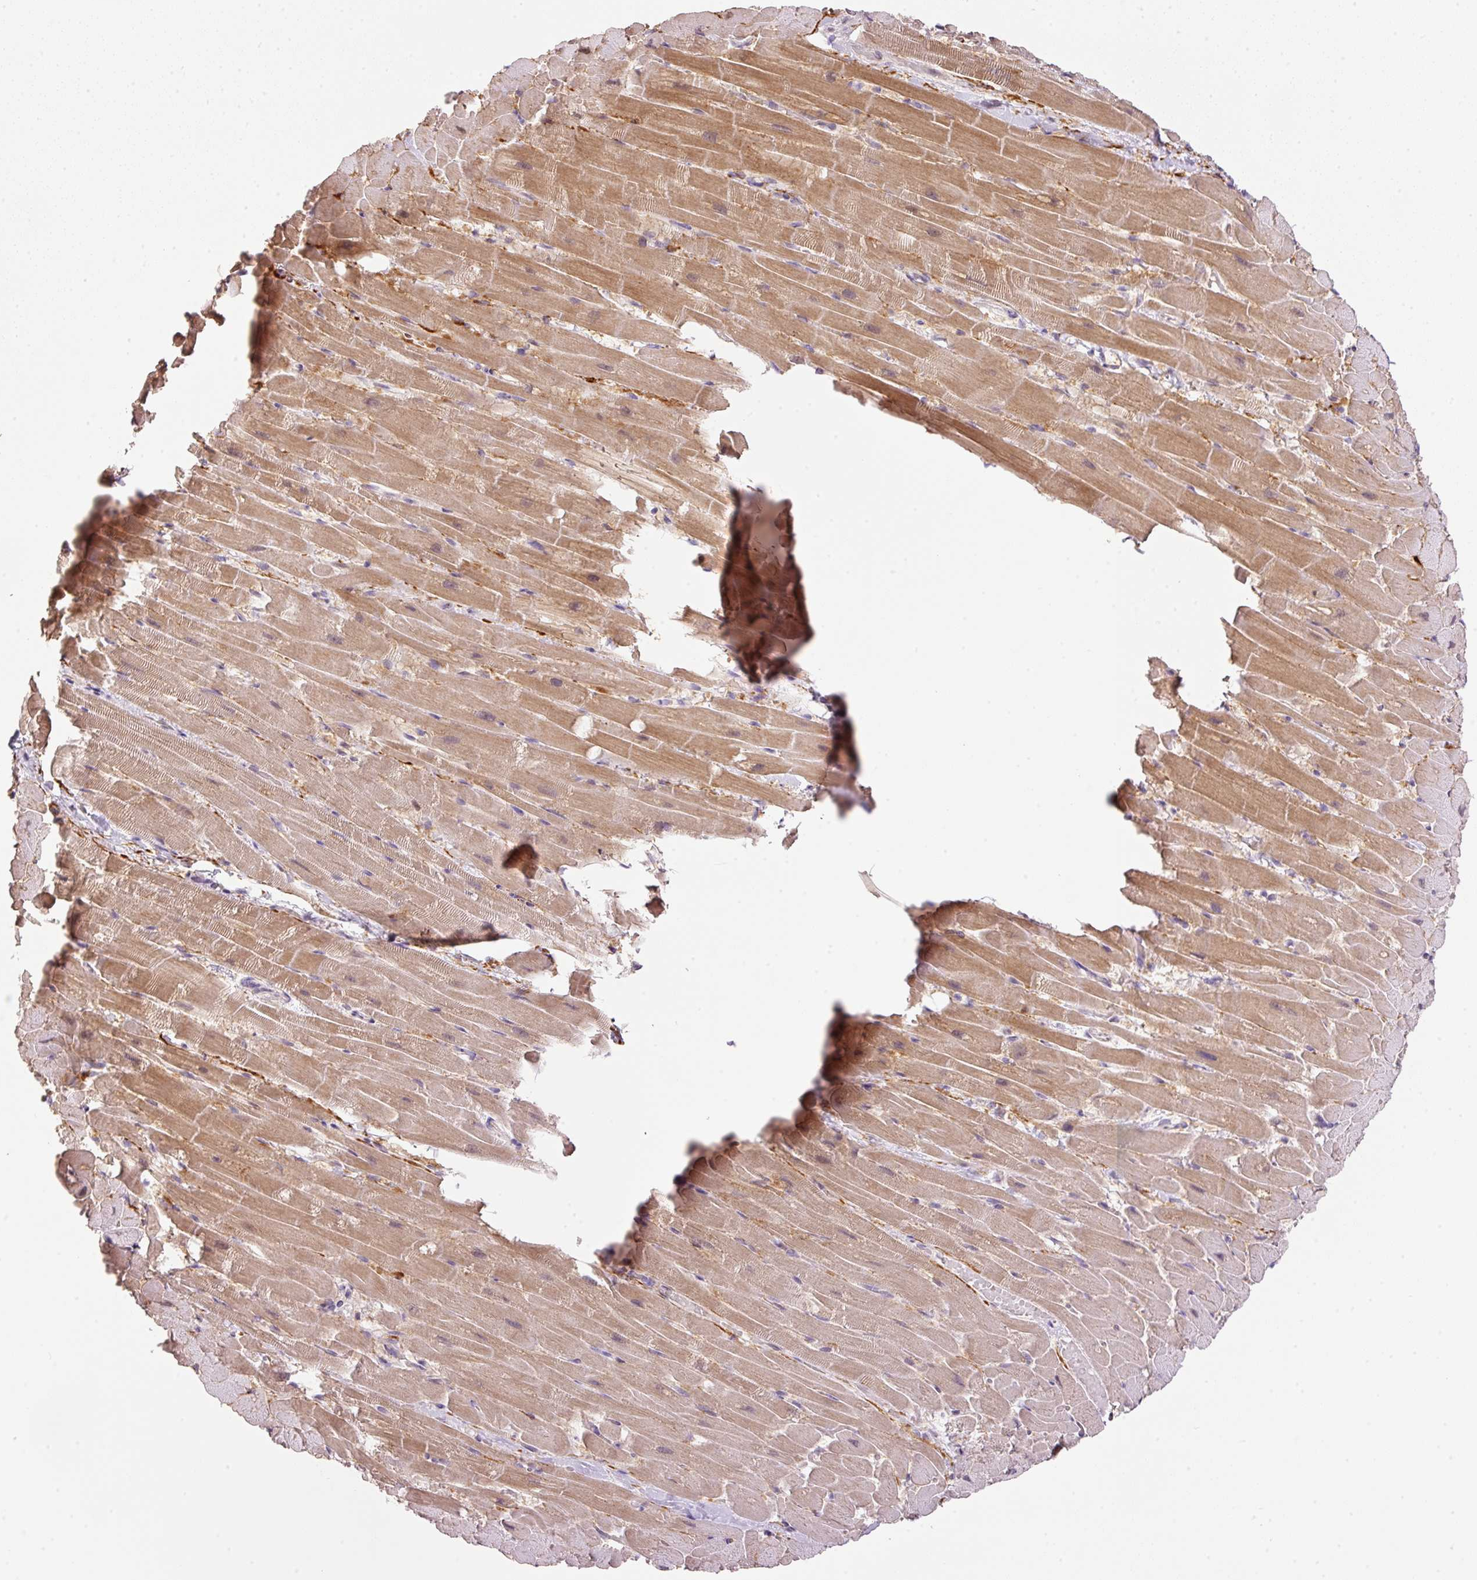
{"staining": {"intensity": "moderate", "quantity": ">75%", "location": "cytoplasmic/membranous"}, "tissue": "heart muscle", "cell_type": "Cardiomyocytes", "image_type": "normal", "snomed": [{"axis": "morphology", "description": "Normal tissue, NOS"}, {"axis": "topography", "description": "Heart"}], "caption": "Immunohistochemical staining of benign heart muscle demonstrates >75% levels of moderate cytoplasmic/membranous protein expression in approximately >75% of cardiomyocytes.", "gene": "KPNA2", "patient": {"sex": "male", "age": 37}}